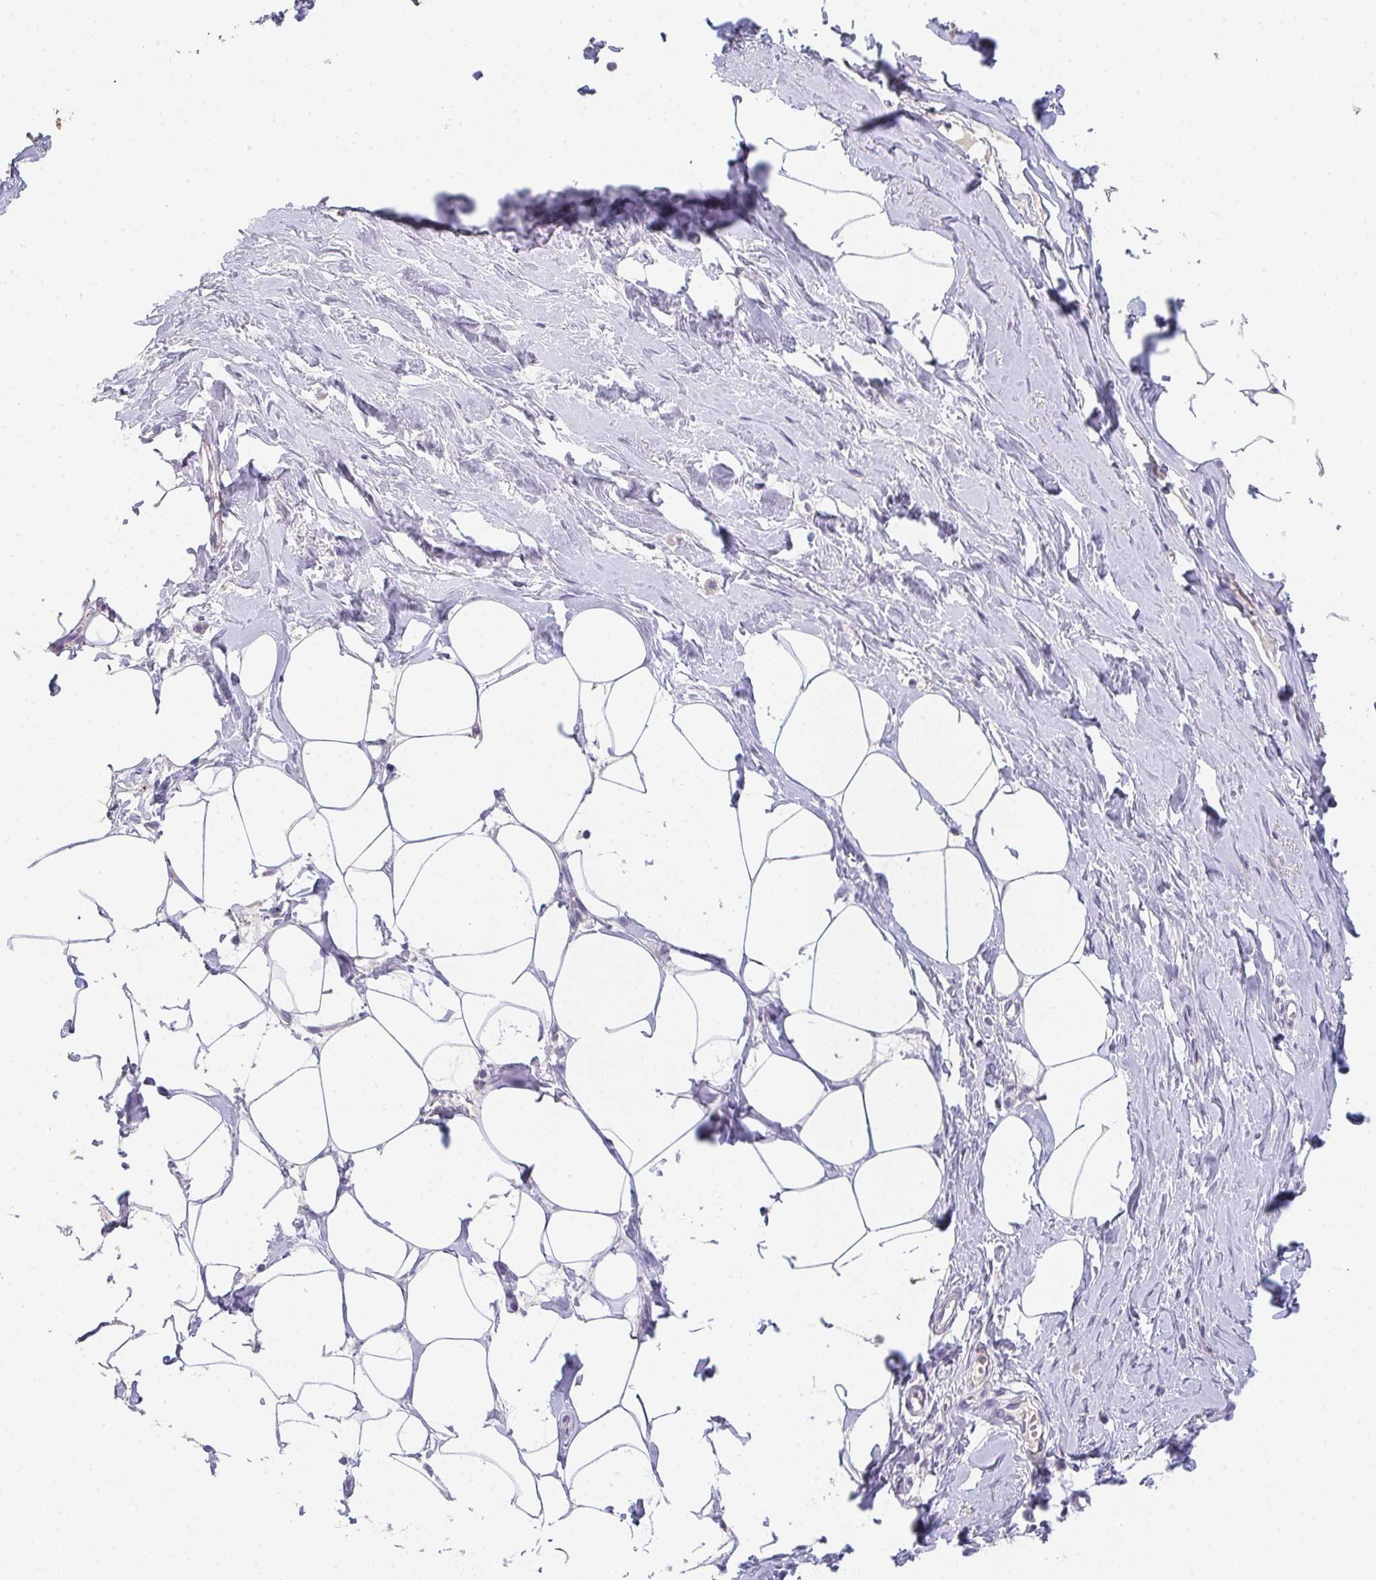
{"staining": {"intensity": "negative", "quantity": "none", "location": "none"}, "tissue": "breast", "cell_type": "Adipocytes", "image_type": "normal", "snomed": [{"axis": "morphology", "description": "Normal tissue, NOS"}, {"axis": "topography", "description": "Breast"}], "caption": "A high-resolution image shows IHC staining of normal breast, which shows no significant positivity in adipocytes. Nuclei are stained in blue.", "gene": "C1QTNF8", "patient": {"sex": "female", "age": 27}}